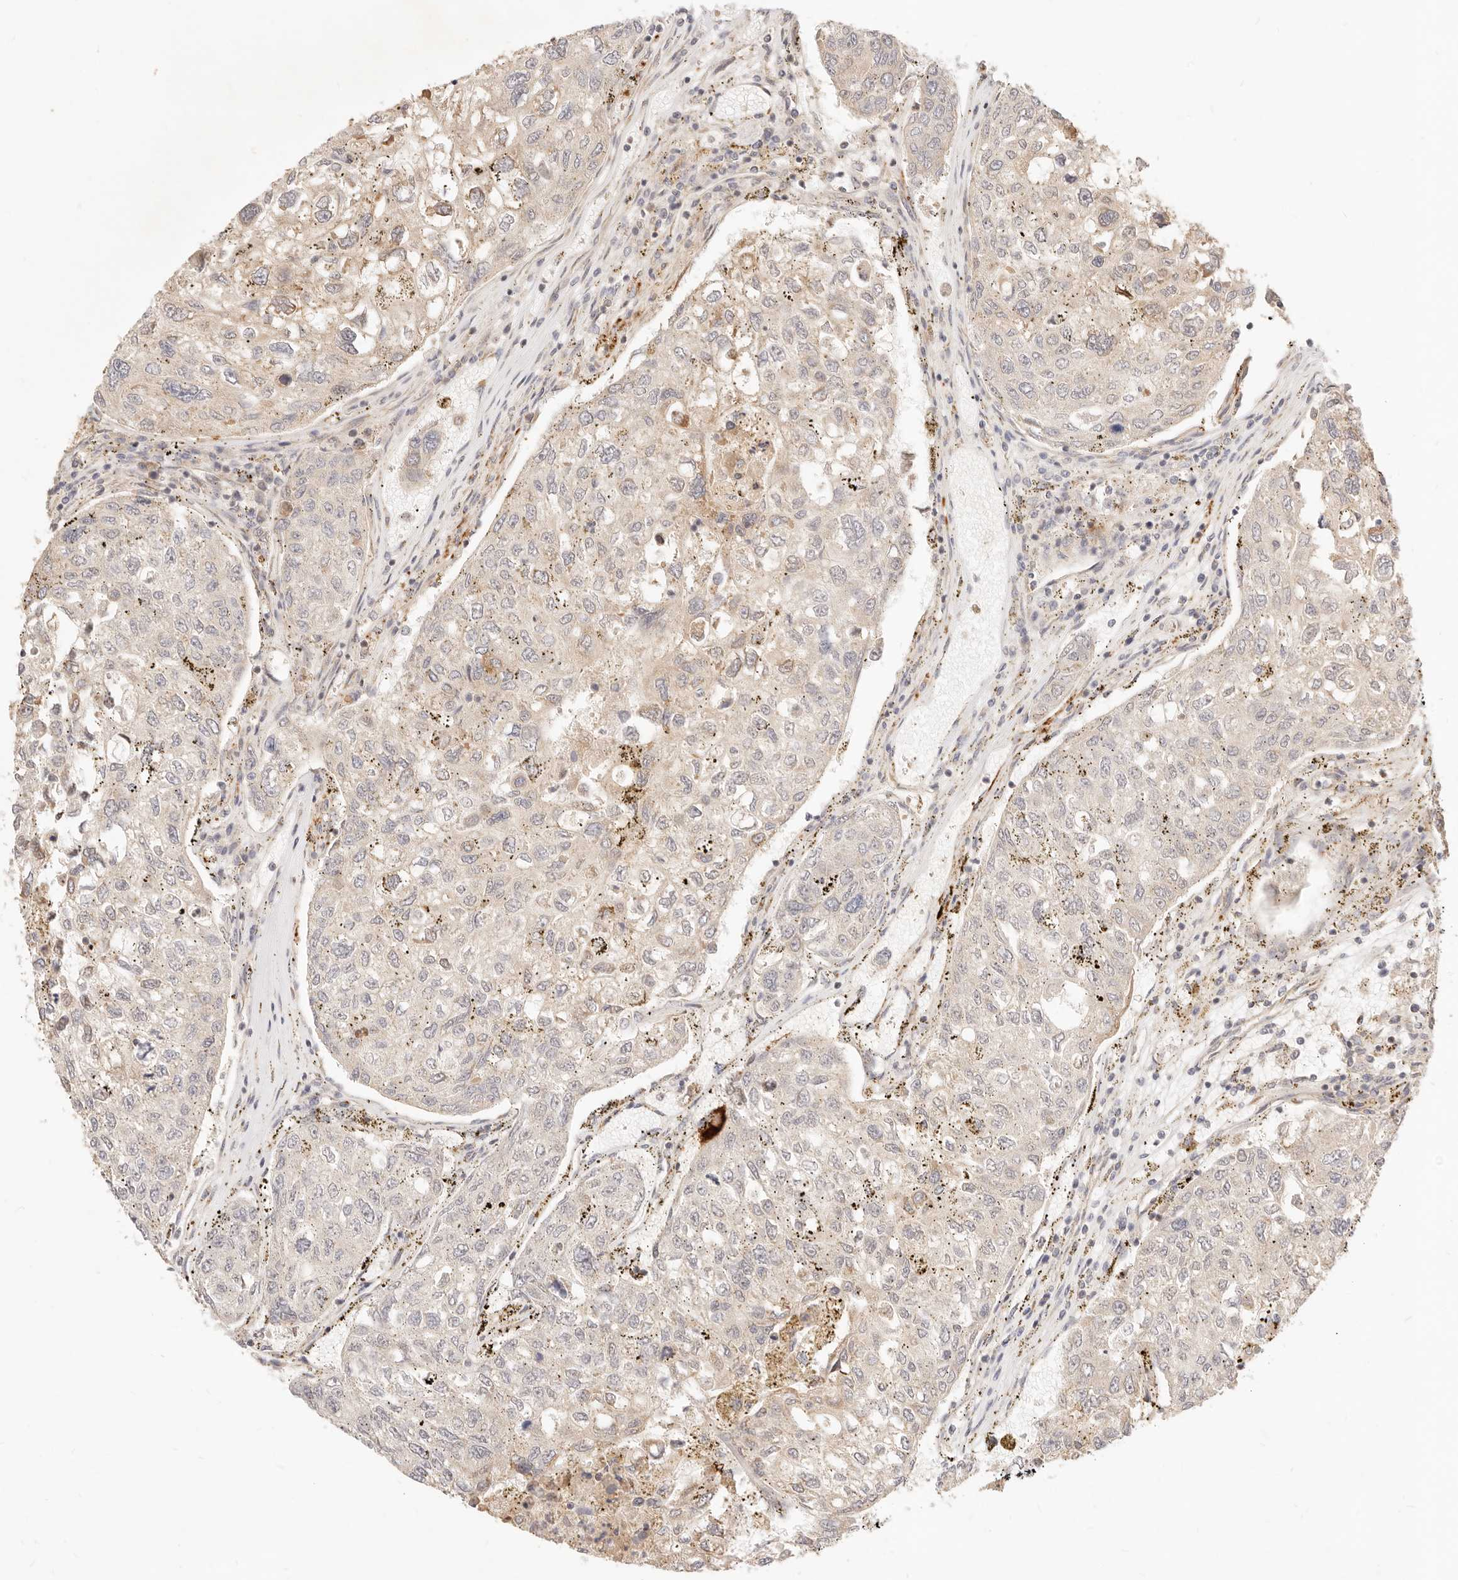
{"staining": {"intensity": "weak", "quantity": "25%-75%", "location": "cytoplasmic/membranous"}, "tissue": "urothelial cancer", "cell_type": "Tumor cells", "image_type": "cancer", "snomed": [{"axis": "morphology", "description": "Urothelial carcinoma, High grade"}, {"axis": "topography", "description": "Lymph node"}, {"axis": "topography", "description": "Urinary bladder"}], "caption": "Urothelial cancer stained for a protein (brown) displays weak cytoplasmic/membranous positive positivity in approximately 25%-75% of tumor cells.", "gene": "UBXN10", "patient": {"sex": "male", "age": 51}}